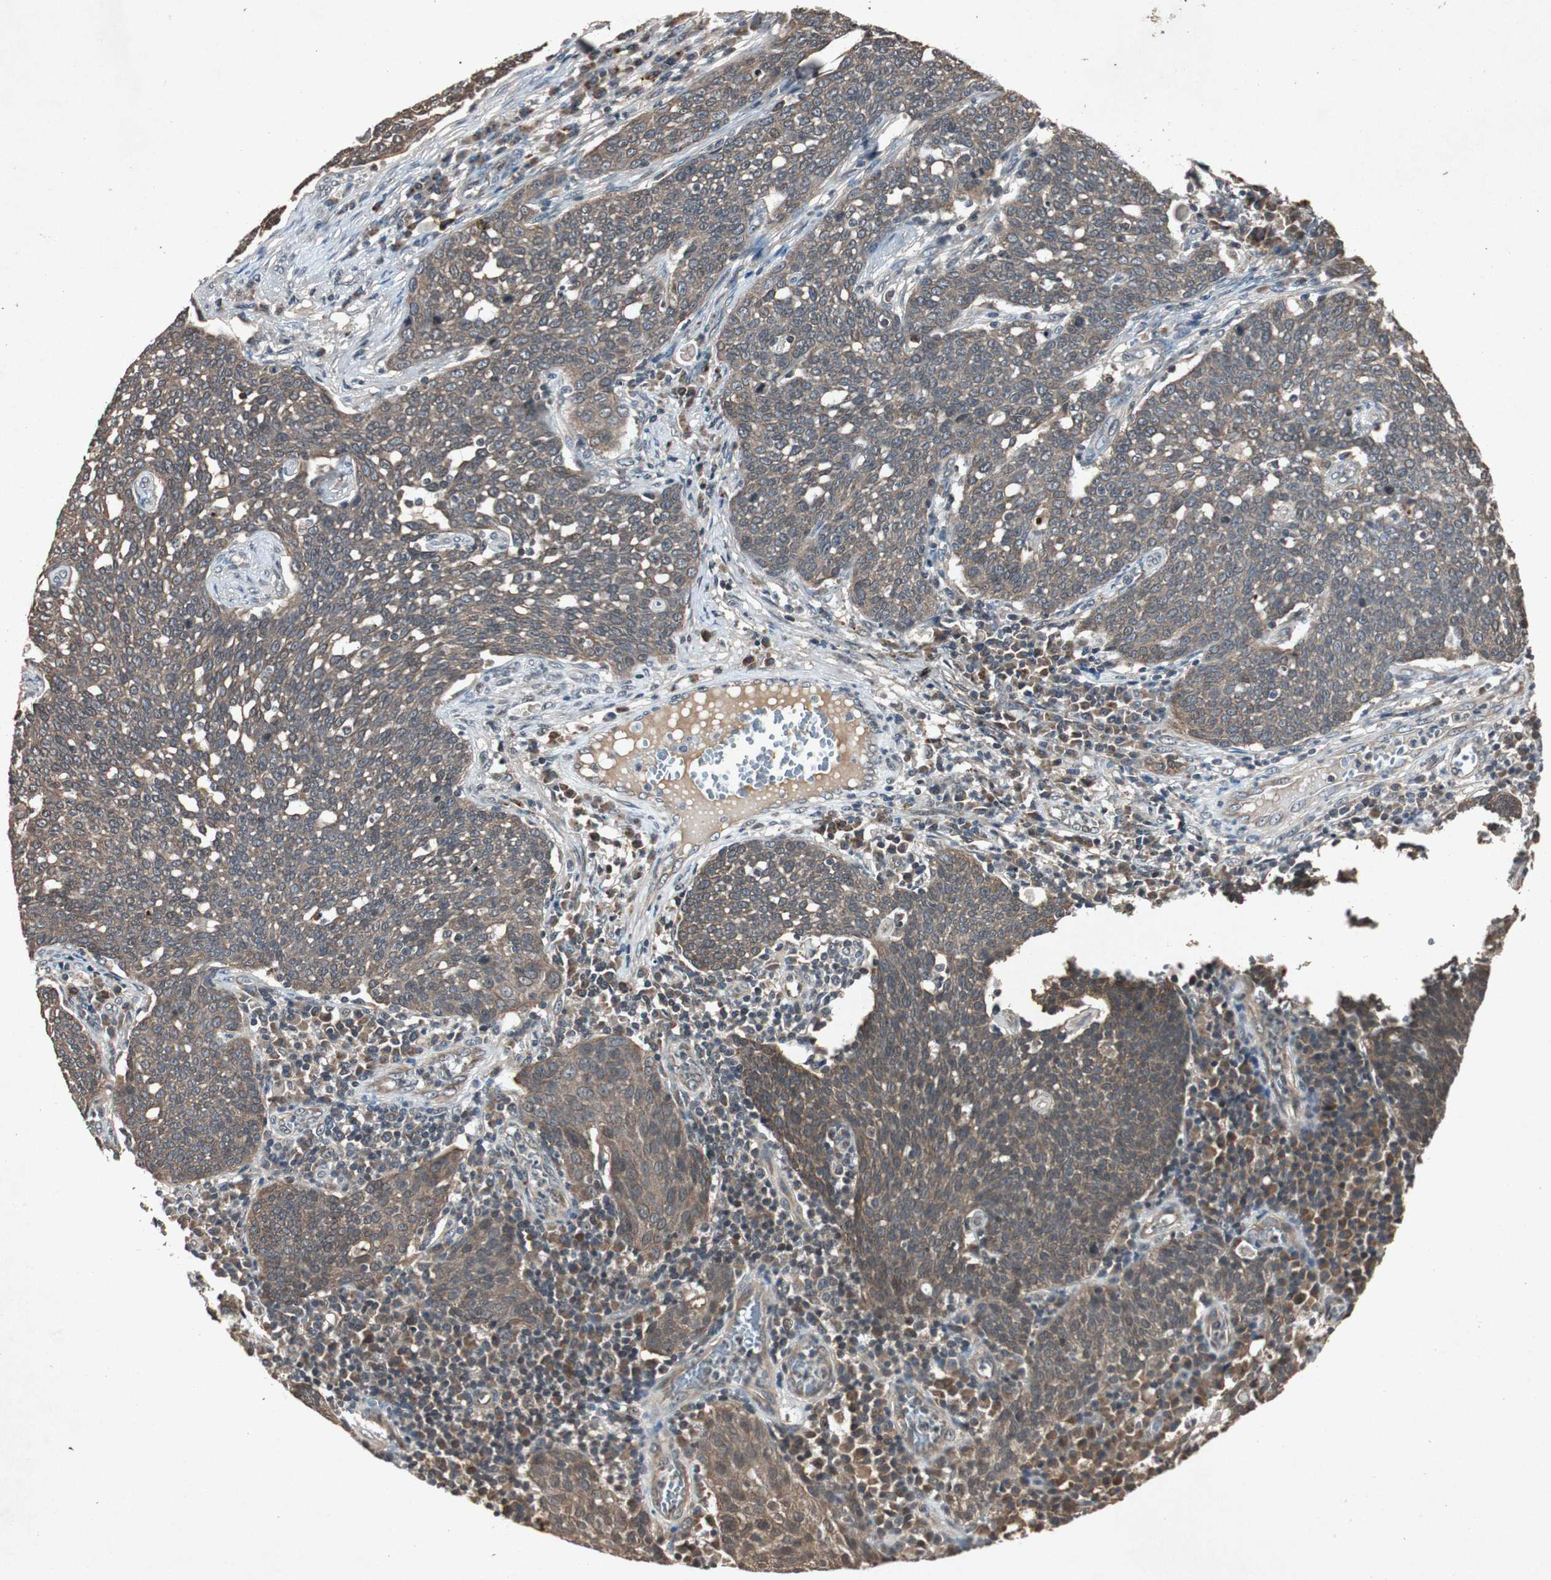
{"staining": {"intensity": "weak", "quantity": ">75%", "location": "cytoplasmic/membranous"}, "tissue": "cervical cancer", "cell_type": "Tumor cells", "image_type": "cancer", "snomed": [{"axis": "morphology", "description": "Squamous cell carcinoma, NOS"}, {"axis": "topography", "description": "Cervix"}], "caption": "Immunohistochemistry (IHC) image of neoplastic tissue: human cervical squamous cell carcinoma stained using IHC reveals low levels of weak protein expression localized specifically in the cytoplasmic/membranous of tumor cells, appearing as a cytoplasmic/membranous brown color.", "gene": "SLIT2", "patient": {"sex": "female", "age": 34}}